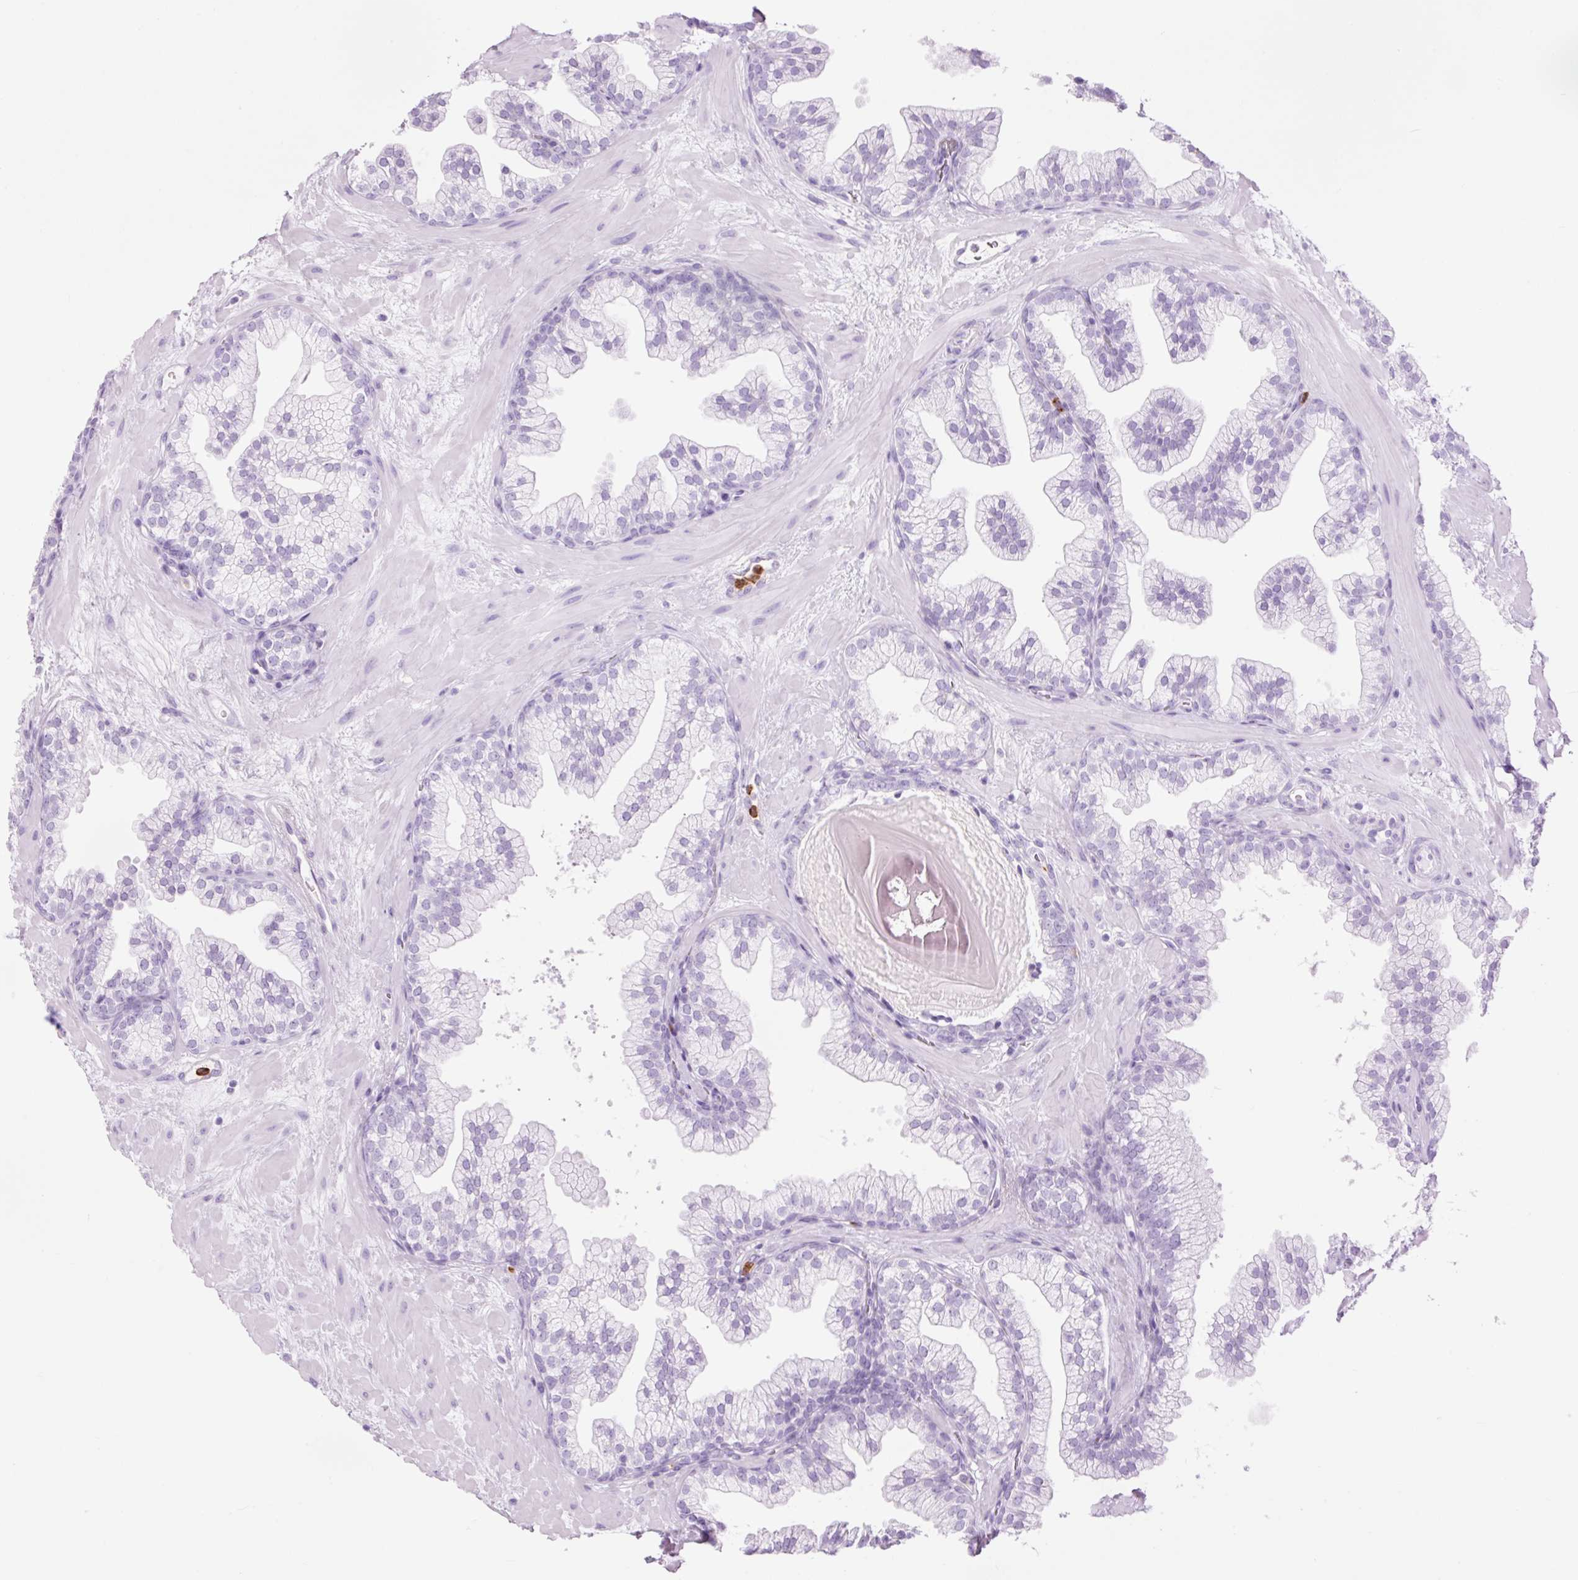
{"staining": {"intensity": "negative", "quantity": "none", "location": "none"}, "tissue": "prostate", "cell_type": "Glandular cells", "image_type": "normal", "snomed": [{"axis": "morphology", "description": "Normal tissue, NOS"}, {"axis": "topography", "description": "Prostate"}, {"axis": "topography", "description": "Peripheral nerve tissue"}], "caption": "IHC of benign prostate shows no positivity in glandular cells. (Brightfield microscopy of DAB (3,3'-diaminobenzidine) IHC at high magnification).", "gene": "LYZ", "patient": {"sex": "male", "age": 61}}